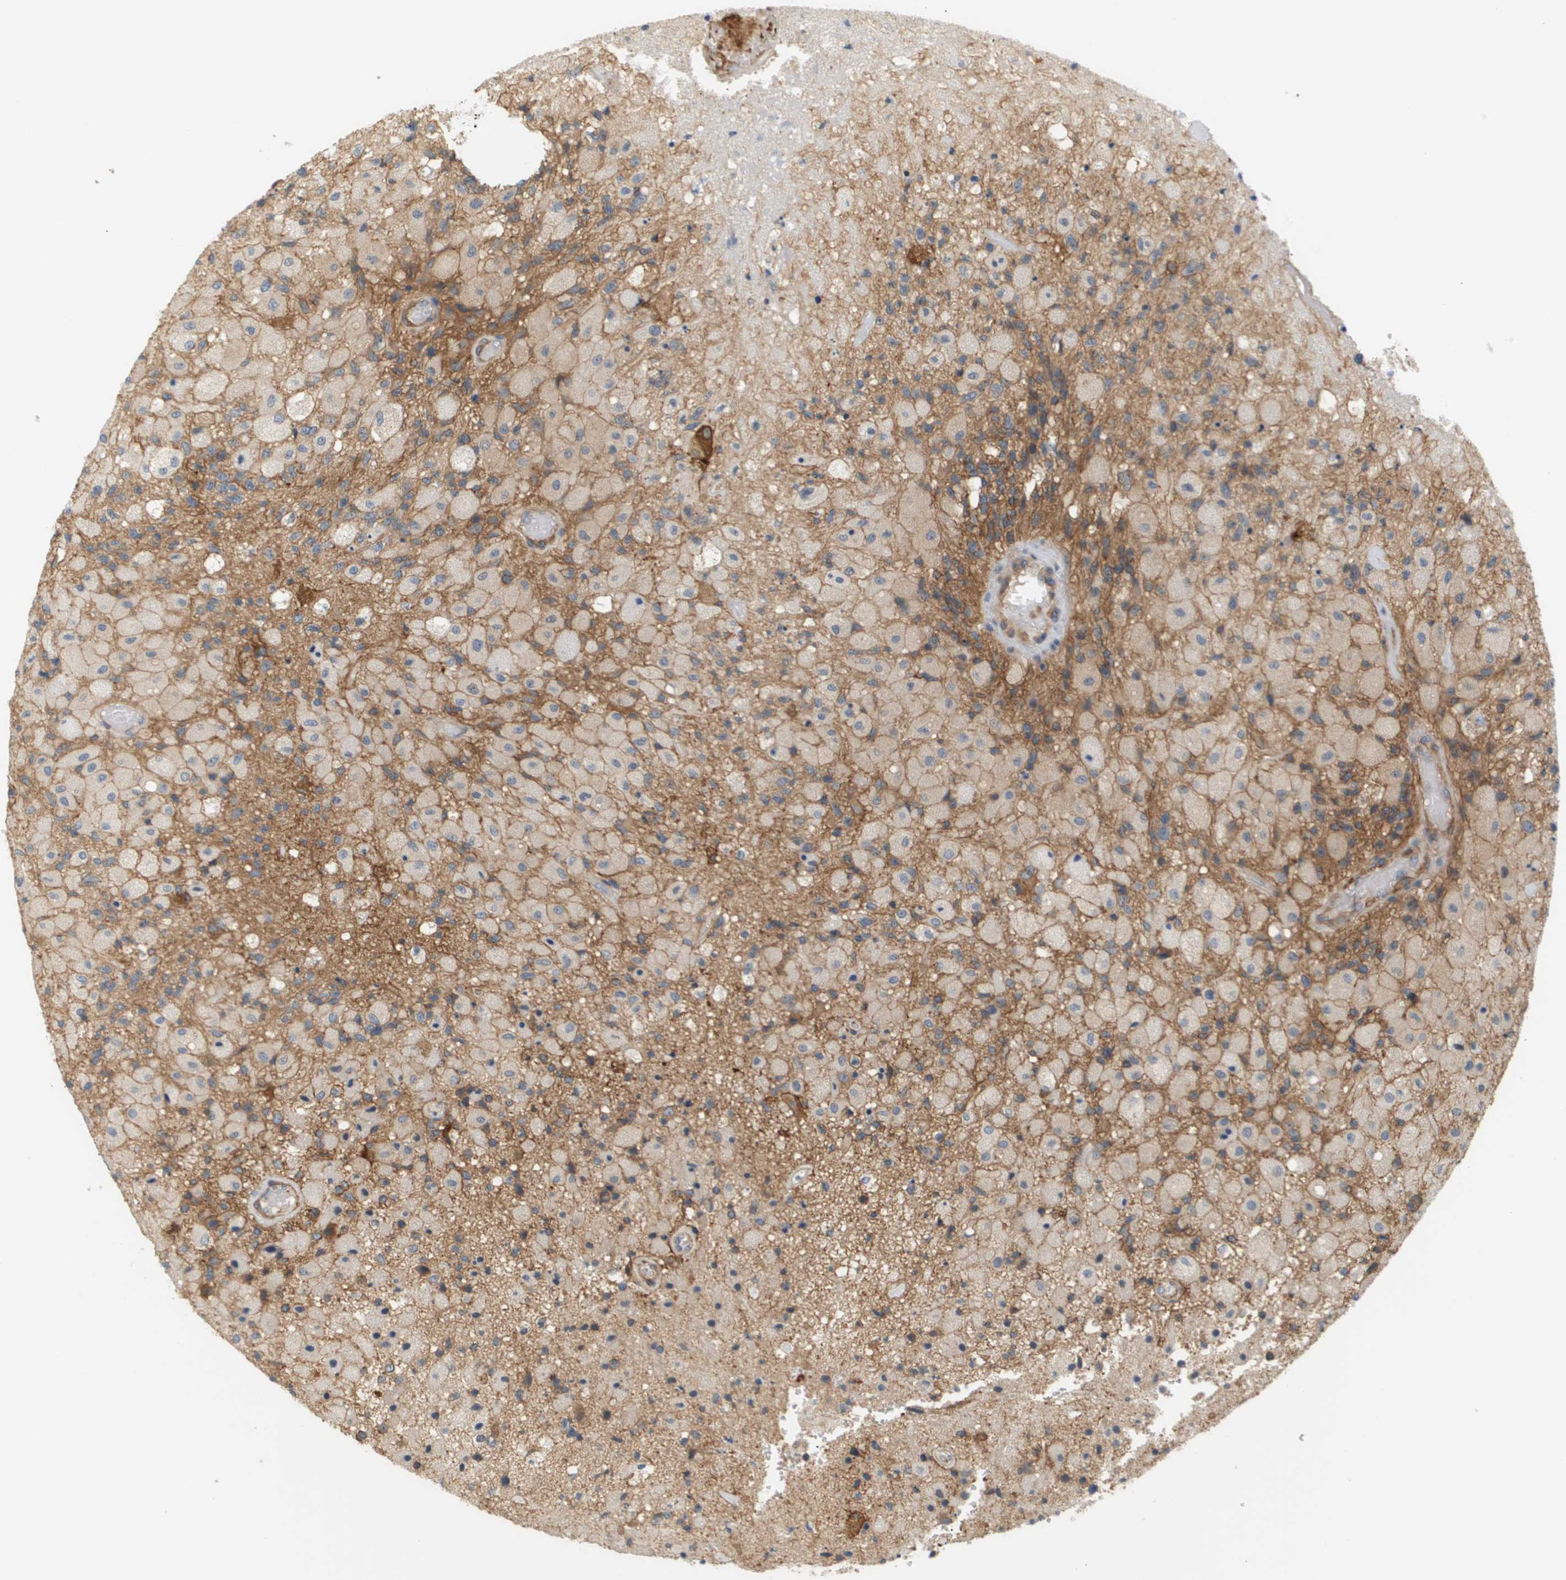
{"staining": {"intensity": "moderate", "quantity": "<25%", "location": "cytoplasmic/membranous"}, "tissue": "glioma", "cell_type": "Tumor cells", "image_type": "cancer", "snomed": [{"axis": "morphology", "description": "Normal tissue, NOS"}, {"axis": "morphology", "description": "Glioma, malignant, High grade"}, {"axis": "topography", "description": "Cerebral cortex"}], "caption": "Tumor cells display moderate cytoplasmic/membranous staining in about <25% of cells in glioma. (IHC, brightfield microscopy, high magnification).", "gene": "CORO2B", "patient": {"sex": "male", "age": 77}}